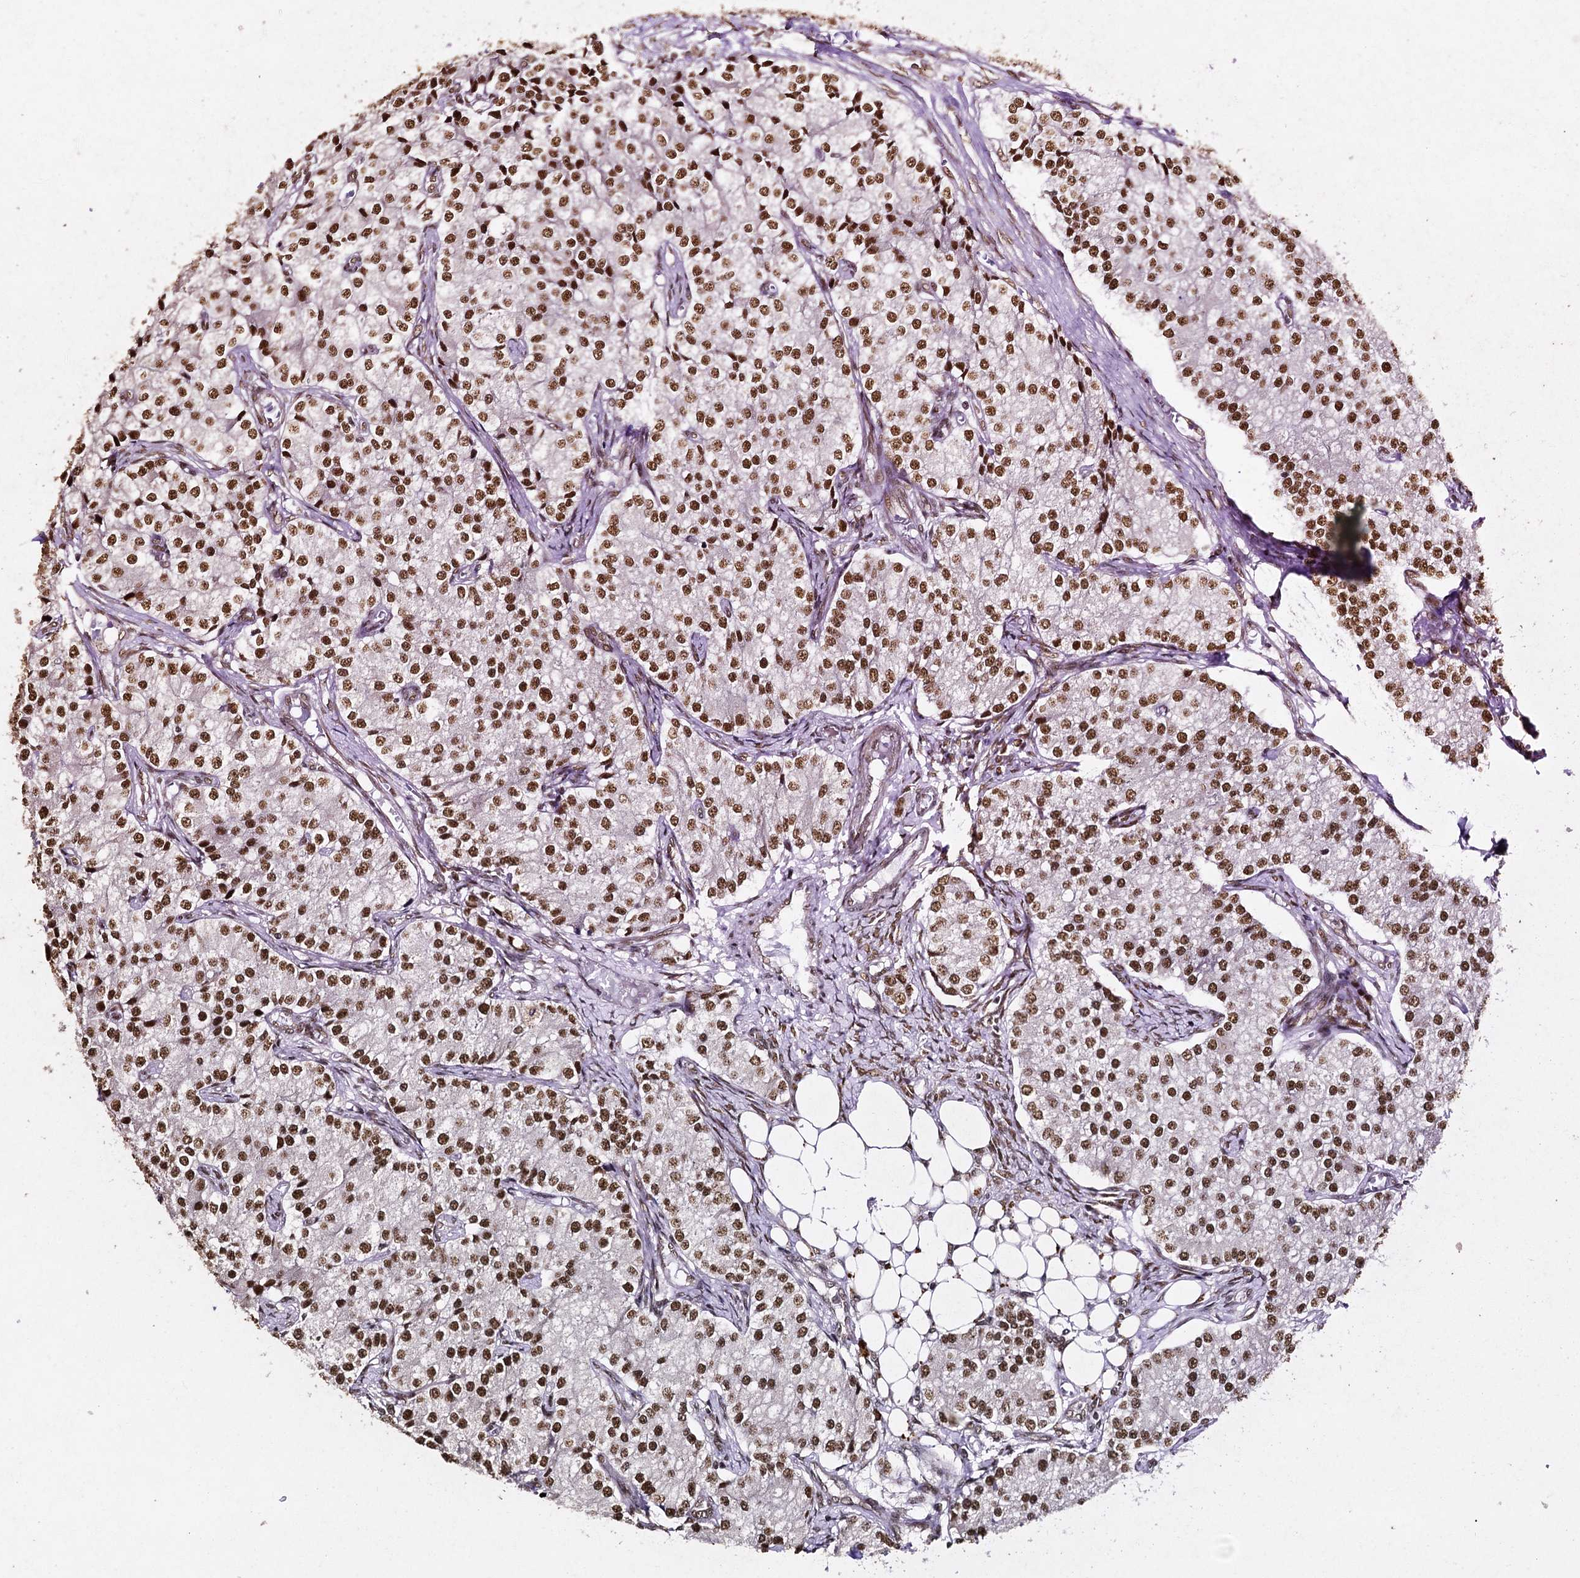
{"staining": {"intensity": "moderate", "quantity": ">75%", "location": "nuclear"}, "tissue": "carcinoid", "cell_type": "Tumor cells", "image_type": "cancer", "snomed": [{"axis": "morphology", "description": "Carcinoid, malignant, NOS"}, {"axis": "topography", "description": "Colon"}], "caption": "Moderate nuclear positivity is present in about >75% of tumor cells in carcinoid. Using DAB (3,3'-diaminobenzidine) (brown) and hematoxylin (blue) stains, captured at high magnification using brightfield microscopy.", "gene": "MATR3", "patient": {"sex": "female", "age": 52}}